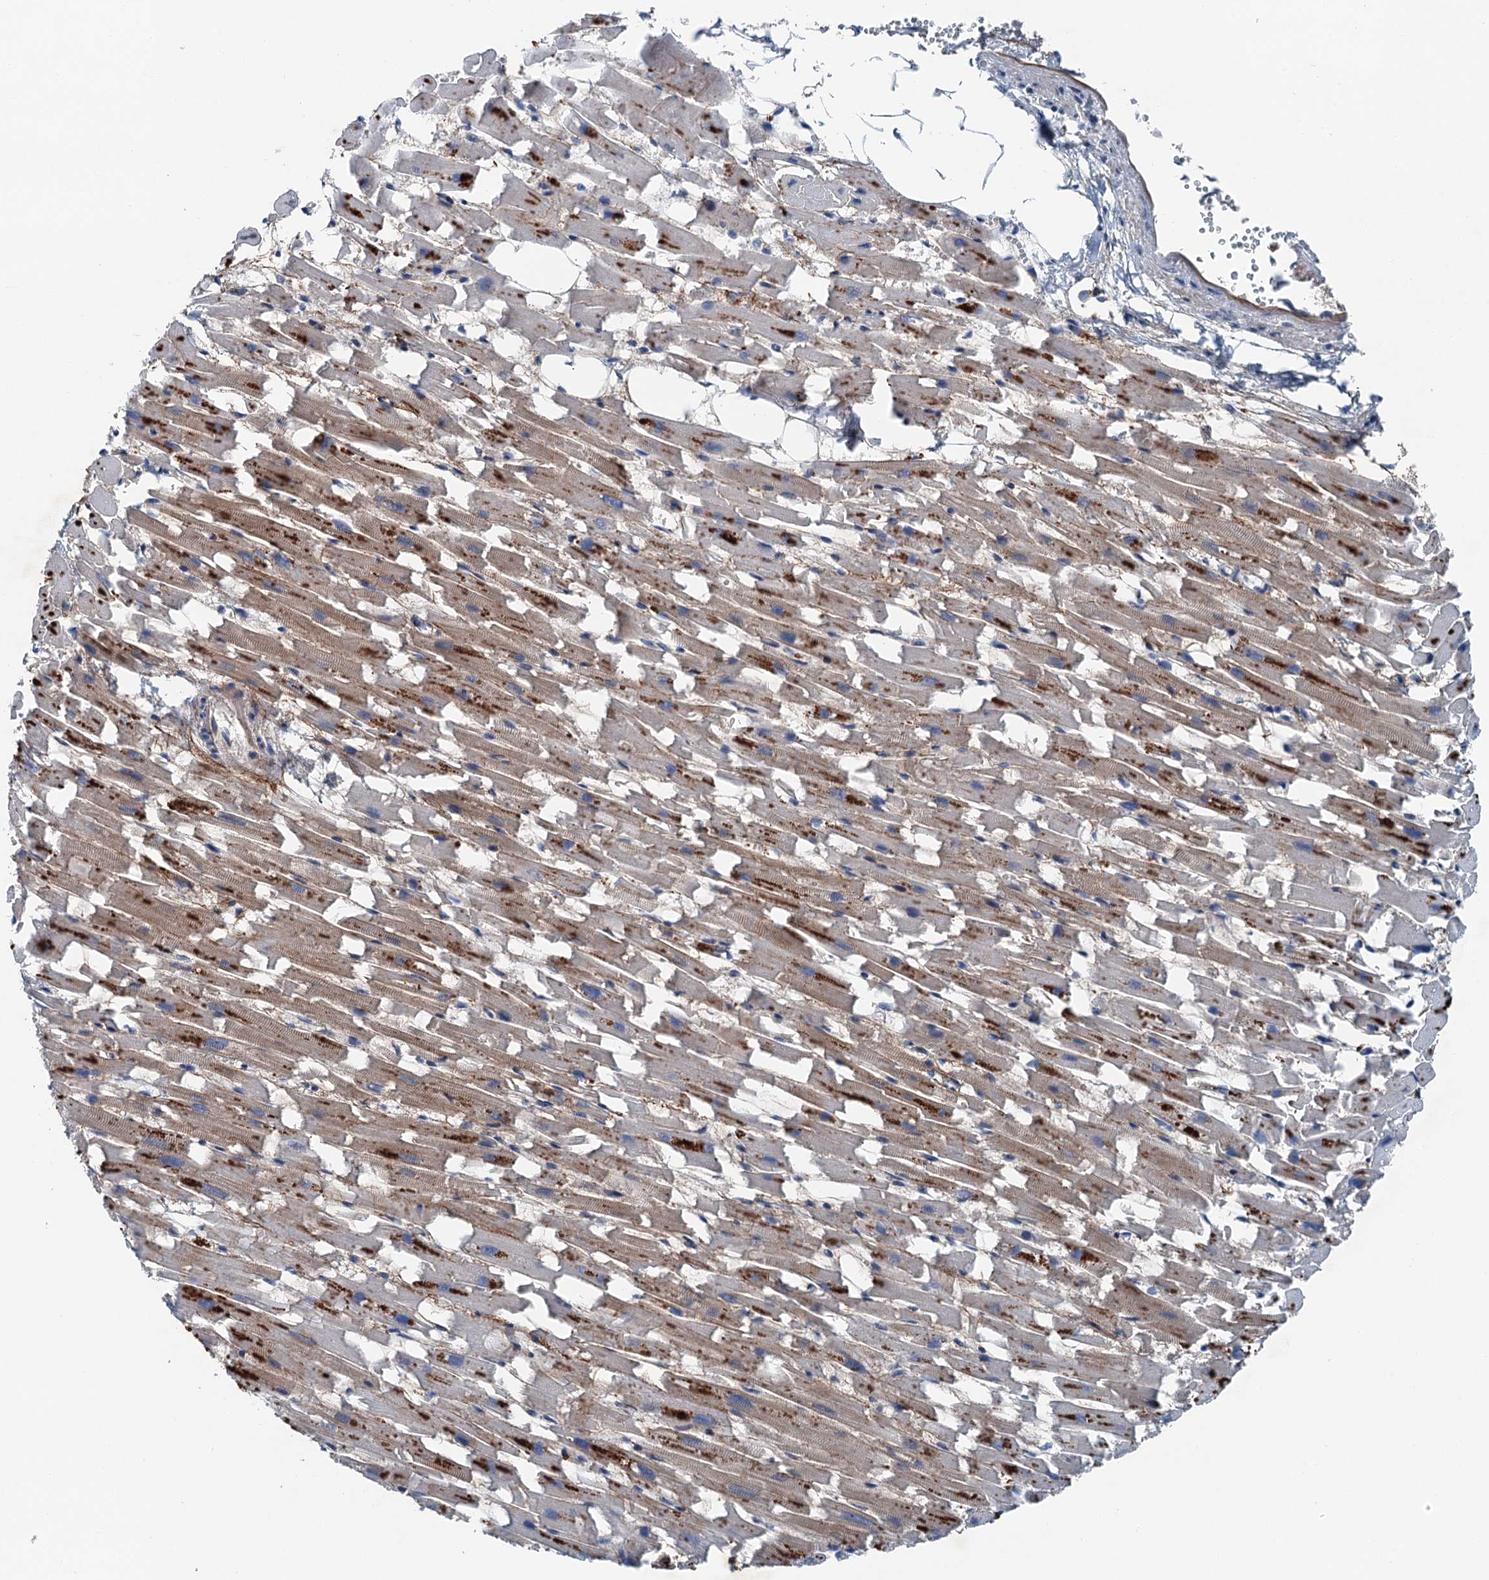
{"staining": {"intensity": "strong", "quantity": "25%-75%", "location": "cytoplasmic/membranous"}, "tissue": "heart muscle", "cell_type": "Cardiomyocytes", "image_type": "normal", "snomed": [{"axis": "morphology", "description": "Normal tissue, NOS"}, {"axis": "topography", "description": "Heart"}], "caption": "This is an image of immunohistochemistry staining of benign heart muscle, which shows strong staining in the cytoplasmic/membranous of cardiomyocytes.", "gene": "SLC2A10", "patient": {"sex": "female", "age": 64}}